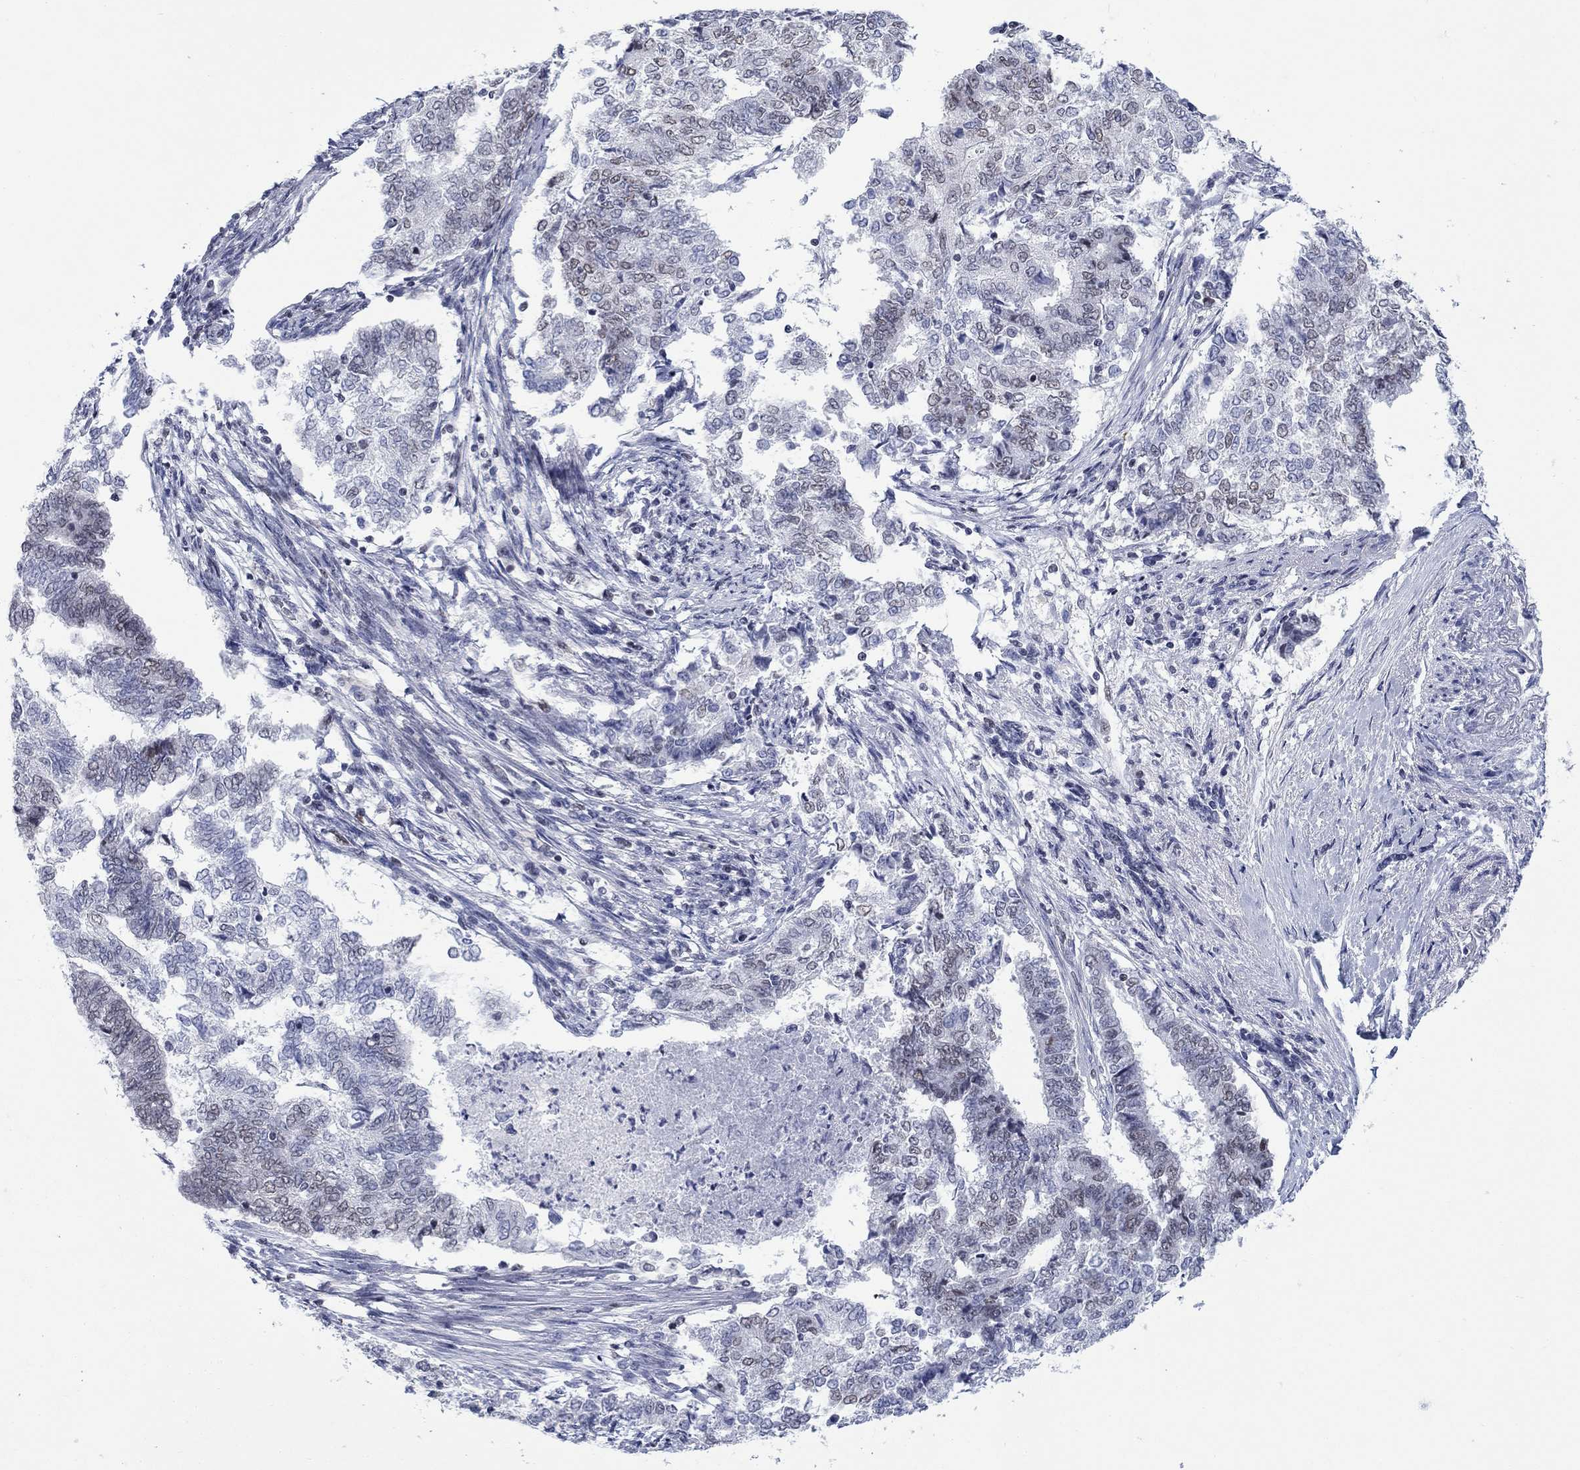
{"staining": {"intensity": "weak", "quantity": "25%-75%", "location": "nuclear"}, "tissue": "endometrial cancer", "cell_type": "Tumor cells", "image_type": "cancer", "snomed": [{"axis": "morphology", "description": "Adenocarcinoma, NOS"}, {"axis": "topography", "description": "Endometrium"}], "caption": "Protein staining reveals weak nuclear staining in about 25%-75% of tumor cells in adenocarcinoma (endometrial).", "gene": "NPAS3", "patient": {"sex": "female", "age": 65}}